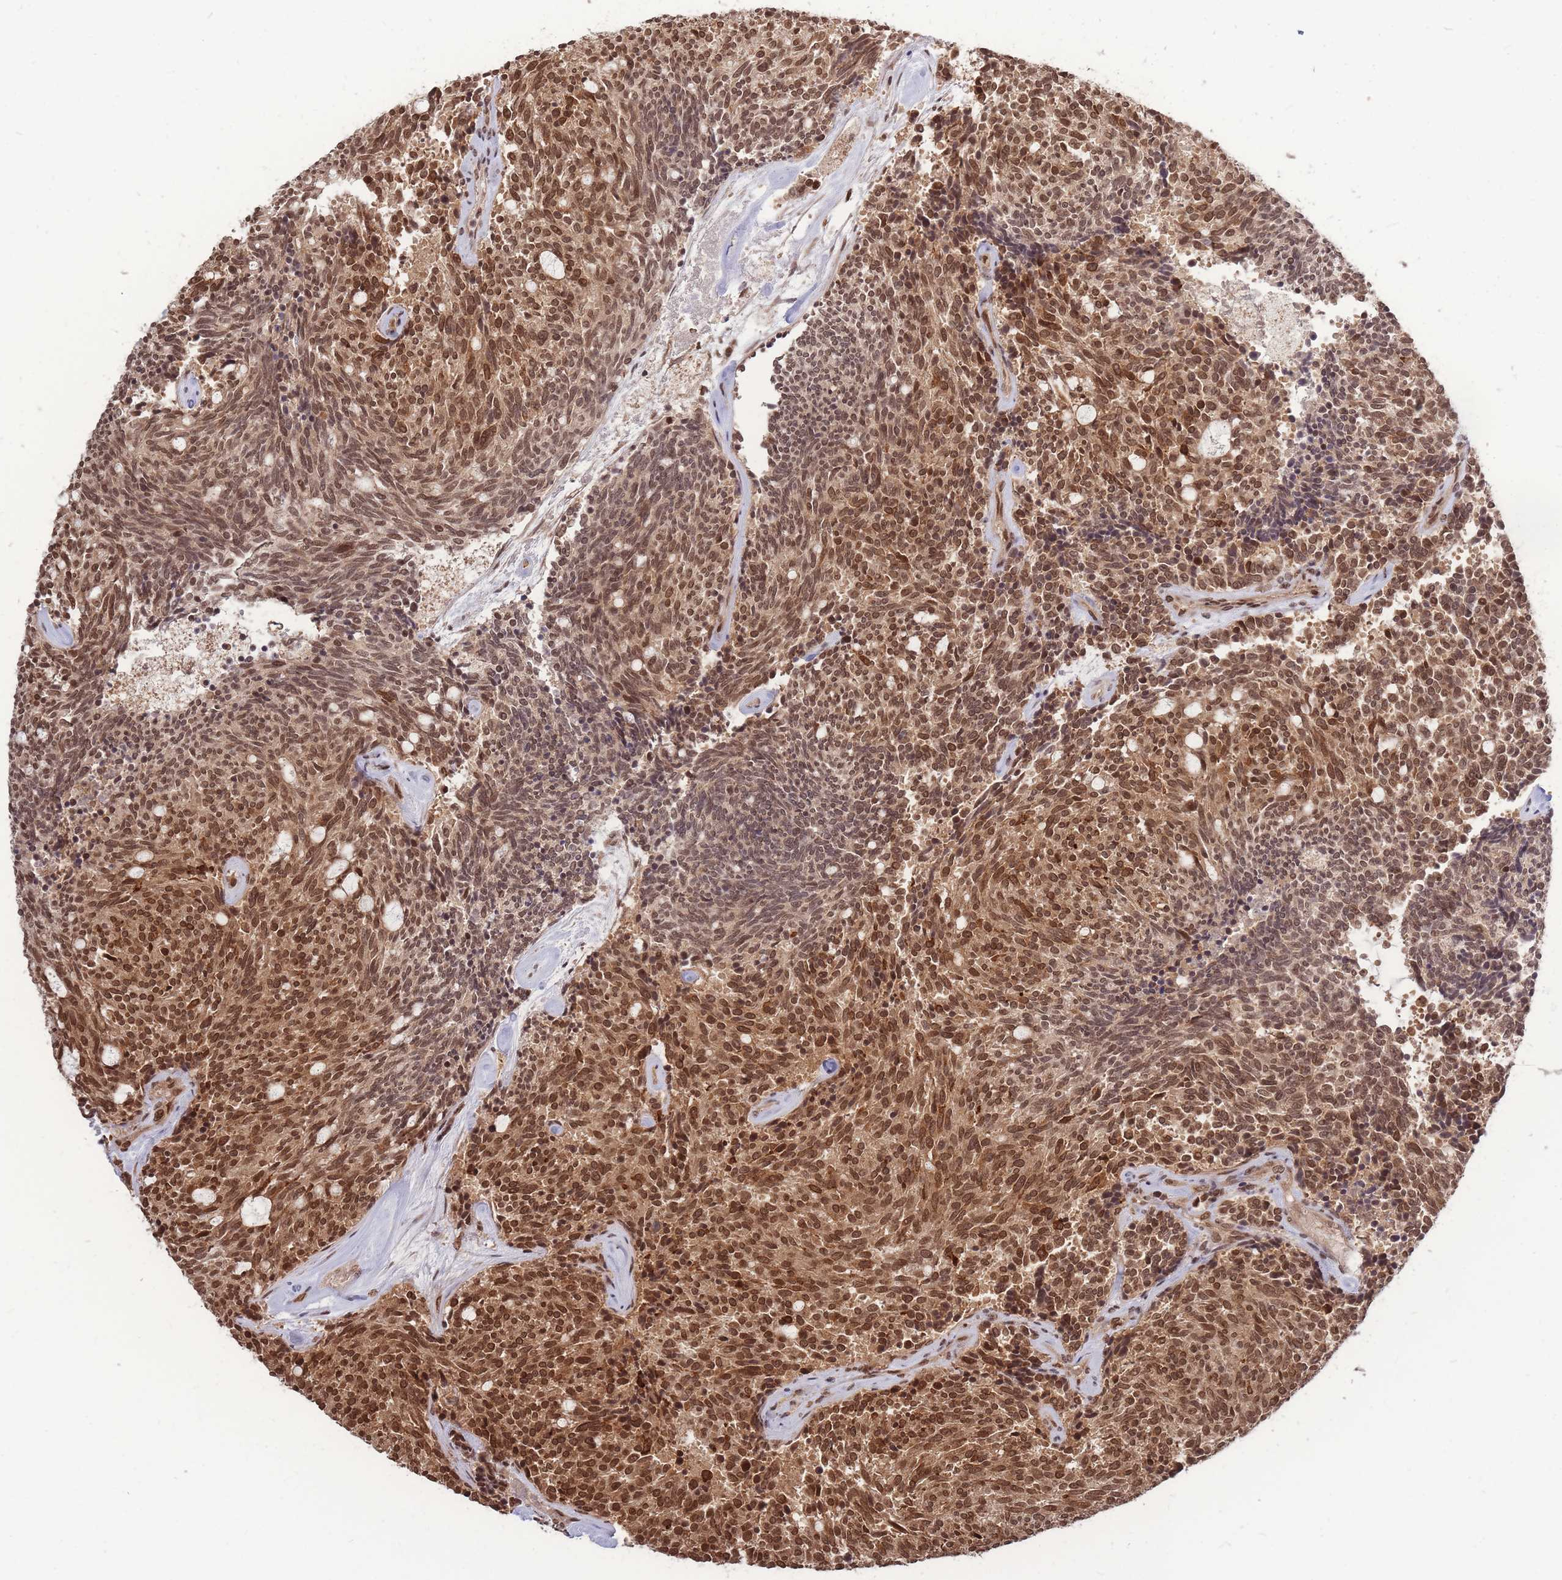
{"staining": {"intensity": "strong", "quantity": ">75%", "location": "cytoplasmic/membranous,nuclear"}, "tissue": "carcinoid", "cell_type": "Tumor cells", "image_type": "cancer", "snomed": [{"axis": "morphology", "description": "Carcinoid, malignant, NOS"}, {"axis": "topography", "description": "Pancreas"}], "caption": "A histopathology image of carcinoid (malignant) stained for a protein demonstrates strong cytoplasmic/membranous and nuclear brown staining in tumor cells.", "gene": "SRA1", "patient": {"sex": "female", "age": 54}}